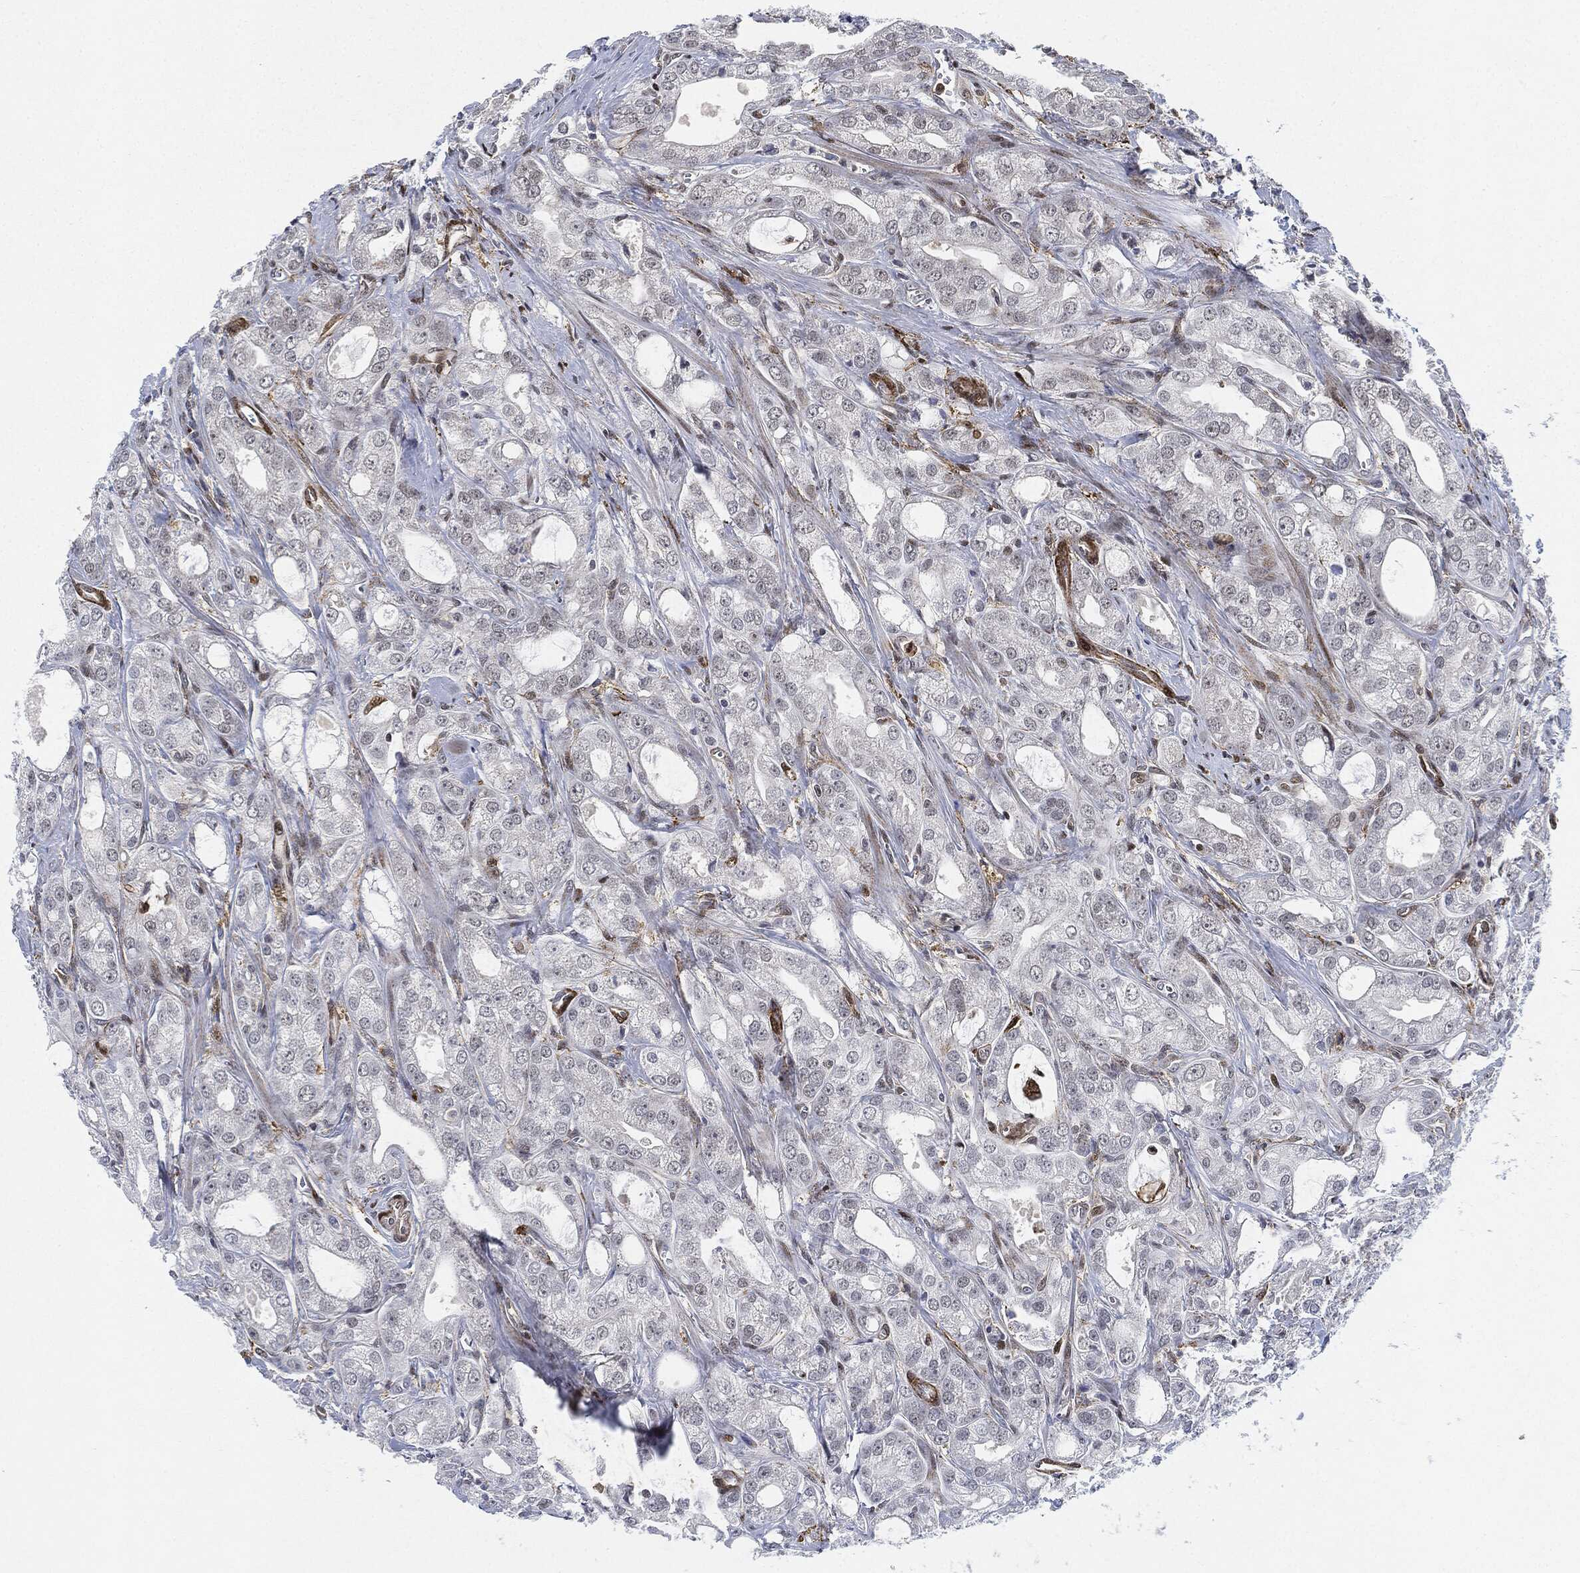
{"staining": {"intensity": "negative", "quantity": "none", "location": "none"}, "tissue": "prostate cancer", "cell_type": "Tumor cells", "image_type": "cancer", "snomed": [{"axis": "morphology", "description": "Adenocarcinoma, NOS"}, {"axis": "morphology", "description": "Adenocarcinoma, High grade"}, {"axis": "topography", "description": "Prostate"}], "caption": "DAB (3,3'-diaminobenzidine) immunohistochemical staining of prostate adenocarcinoma (high-grade) exhibits no significant positivity in tumor cells. Nuclei are stained in blue.", "gene": "NANOS3", "patient": {"sex": "male", "age": 70}}